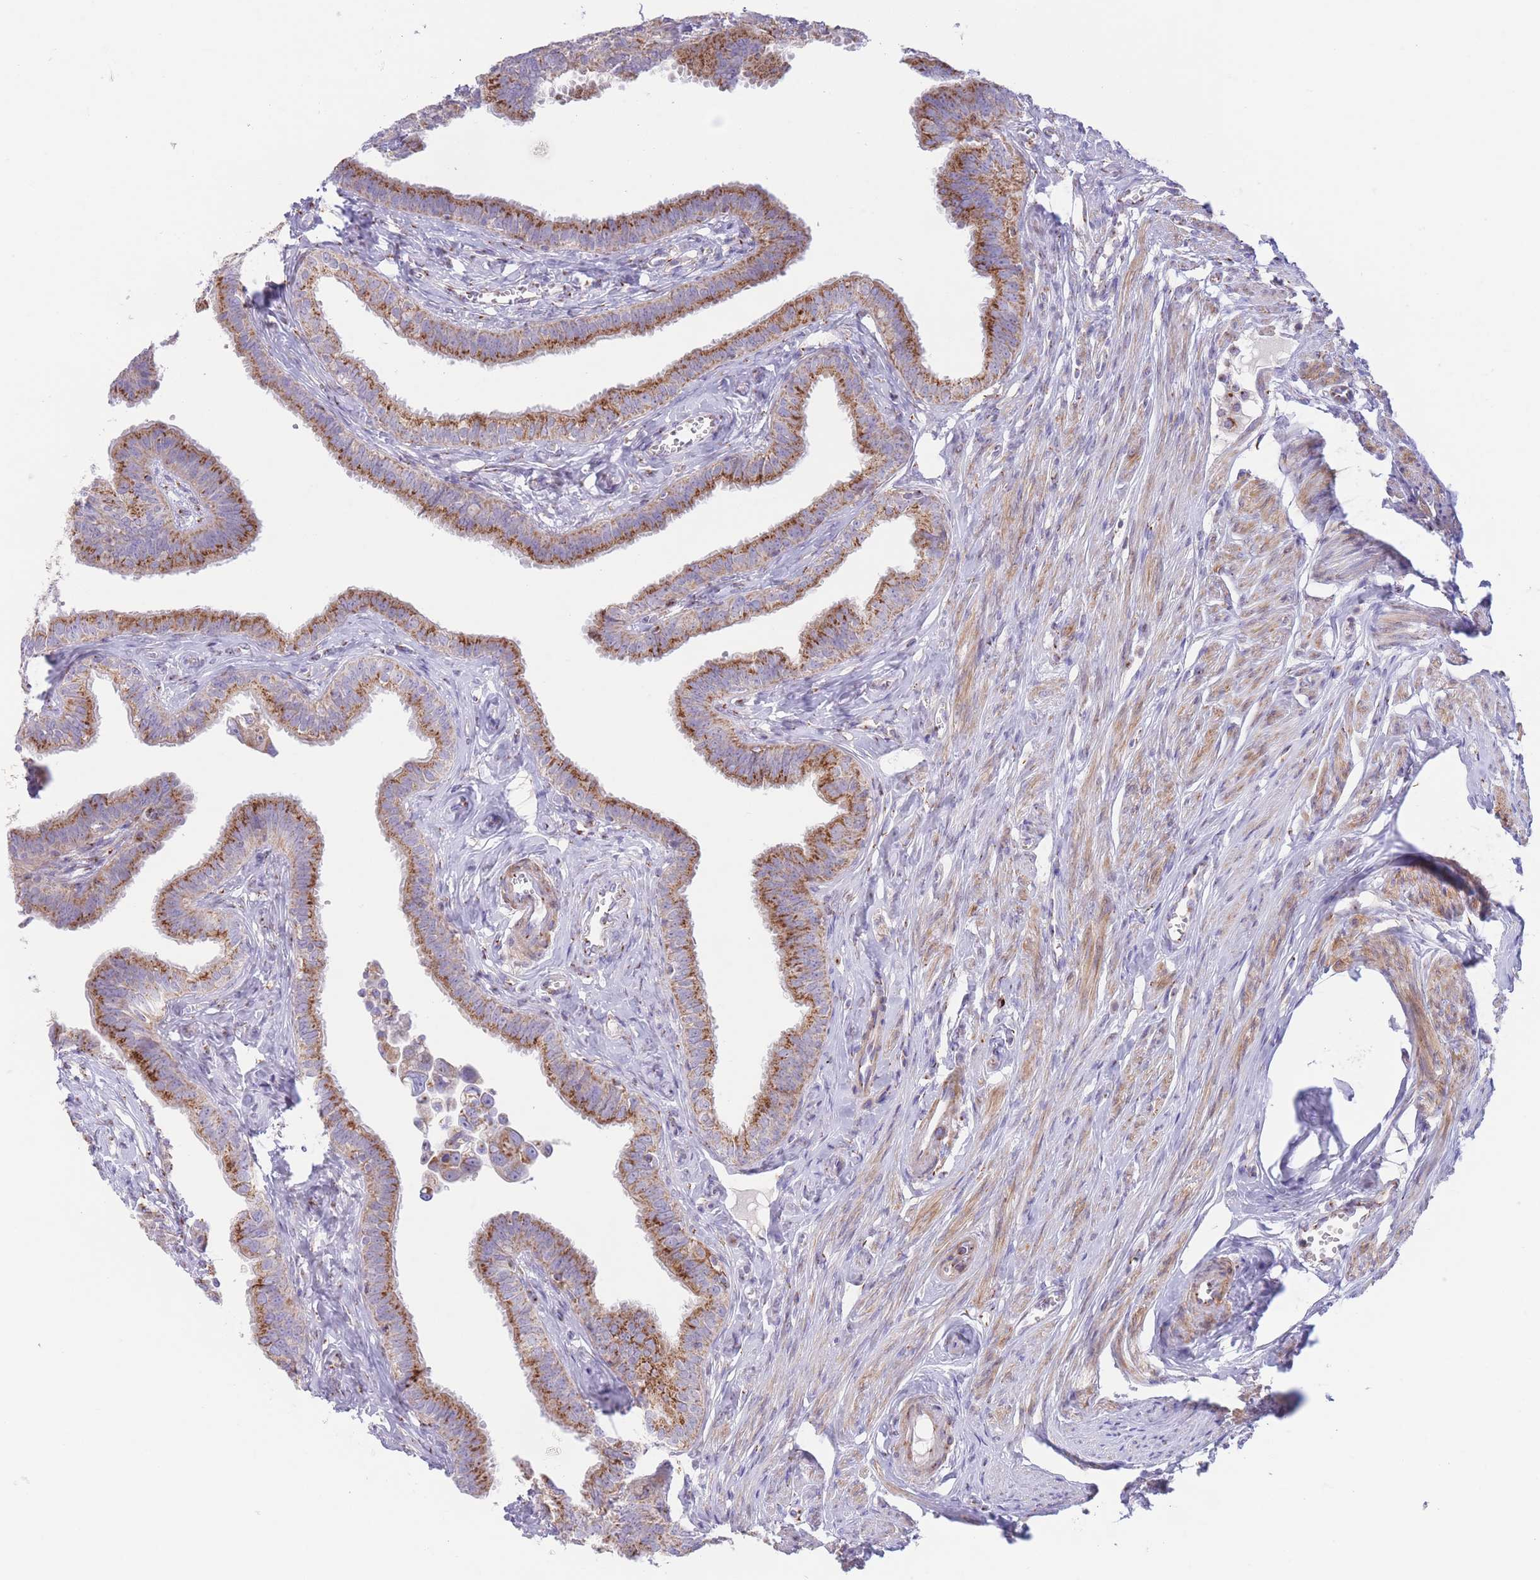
{"staining": {"intensity": "moderate", "quantity": ">75%", "location": "cytoplasmic/membranous"}, "tissue": "fallopian tube", "cell_type": "Glandular cells", "image_type": "normal", "snomed": [{"axis": "morphology", "description": "Normal tissue, NOS"}, {"axis": "morphology", "description": "Carcinoma, NOS"}, {"axis": "topography", "description": "Fallopian tube"}, {"axis": "topography", "description": "Ovary"}], "caption": "Fallopian tube stained with a brown dye demonstrates moderate cytoplasmic/membranous positive staining in approximately >75% of glandular cells.", "gene": "MPND", "patient": {"sex": "female", "age": 59}}